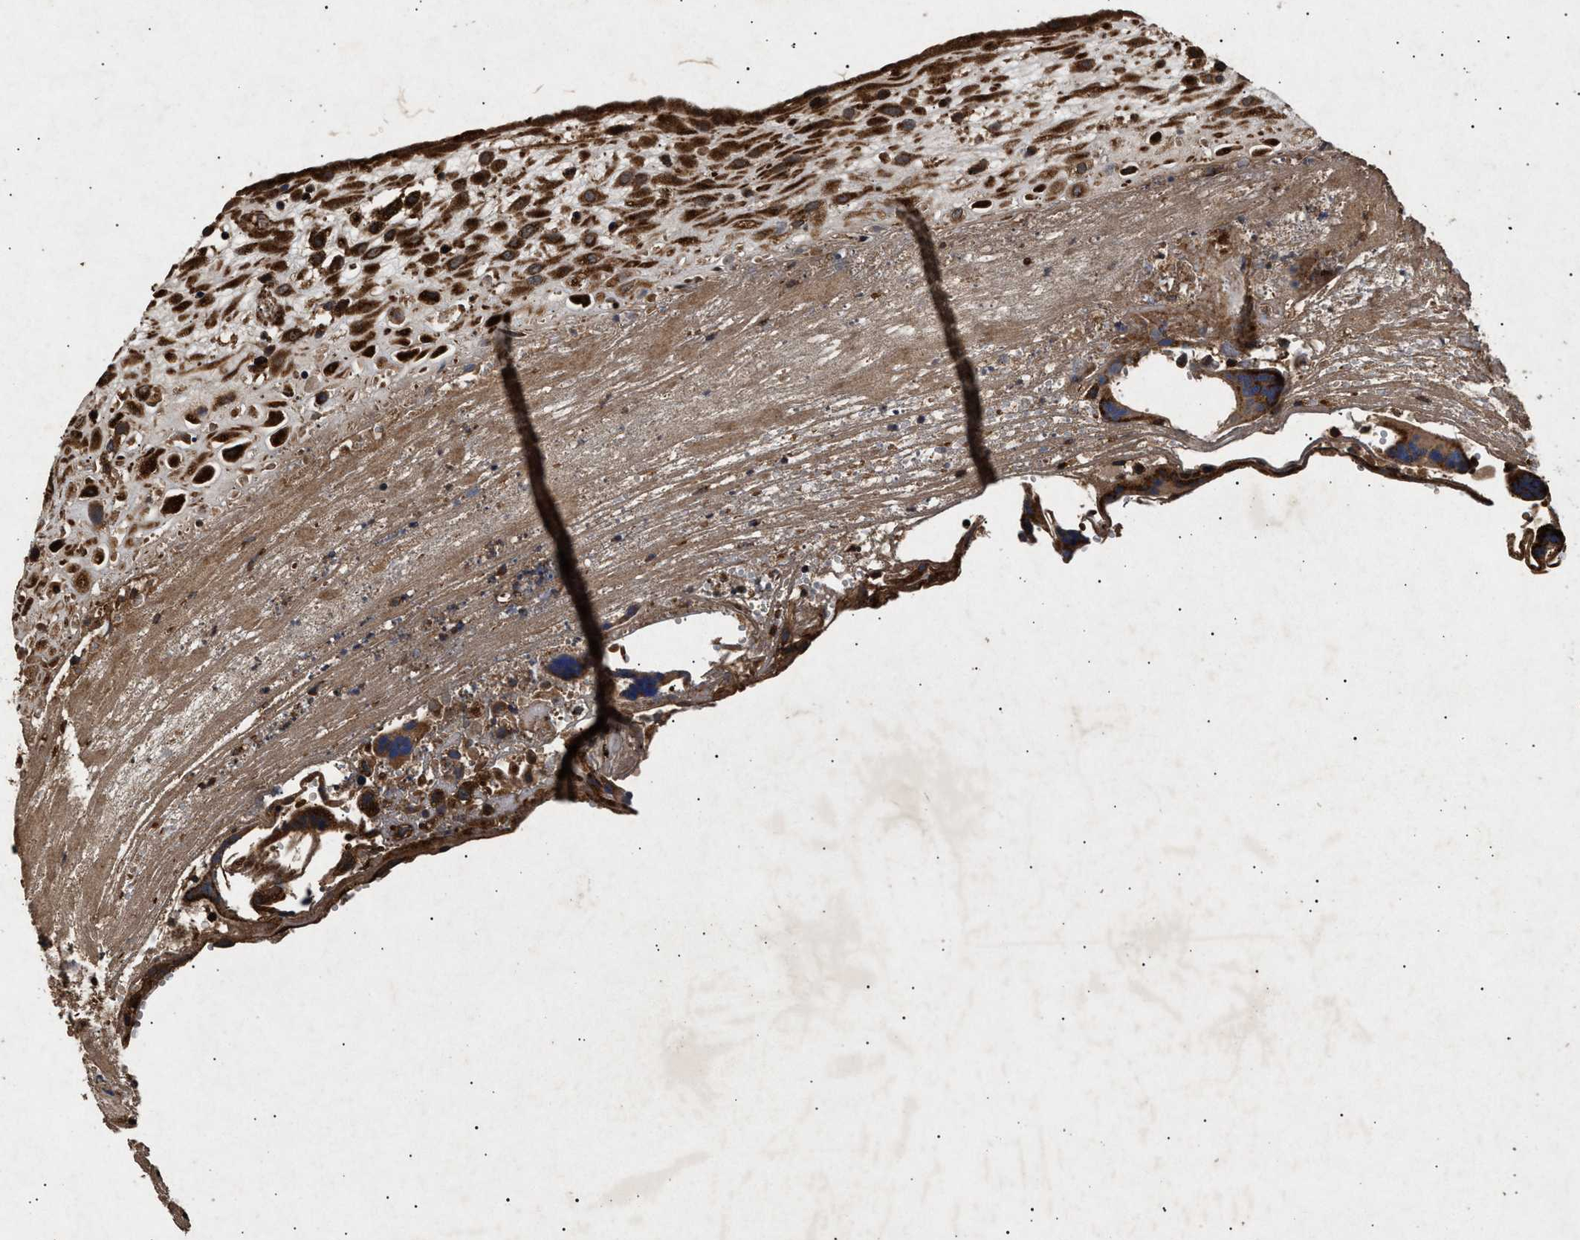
{"staining": {"intensity": "strong", "quantity": ">75%", "location": "cytoplasmic/membranous"}, "tissue": "placenta", "cell_type": "Decidual cells", "image_type": "normal", "snomed": [{"axis": "morphology", "description": "Normal tissue, NOS"}, {"axis": "topography", "description": "Placenta"}], "caption": "The histopathology image exhibits immunohistochemical staining of benign placenta. There is strong cytoplasmic/membranous staining is appreciated in approximately >75% of decidual cells.", "gene": "ITGB5", "patient": {"sex": "female", "age": 18}}